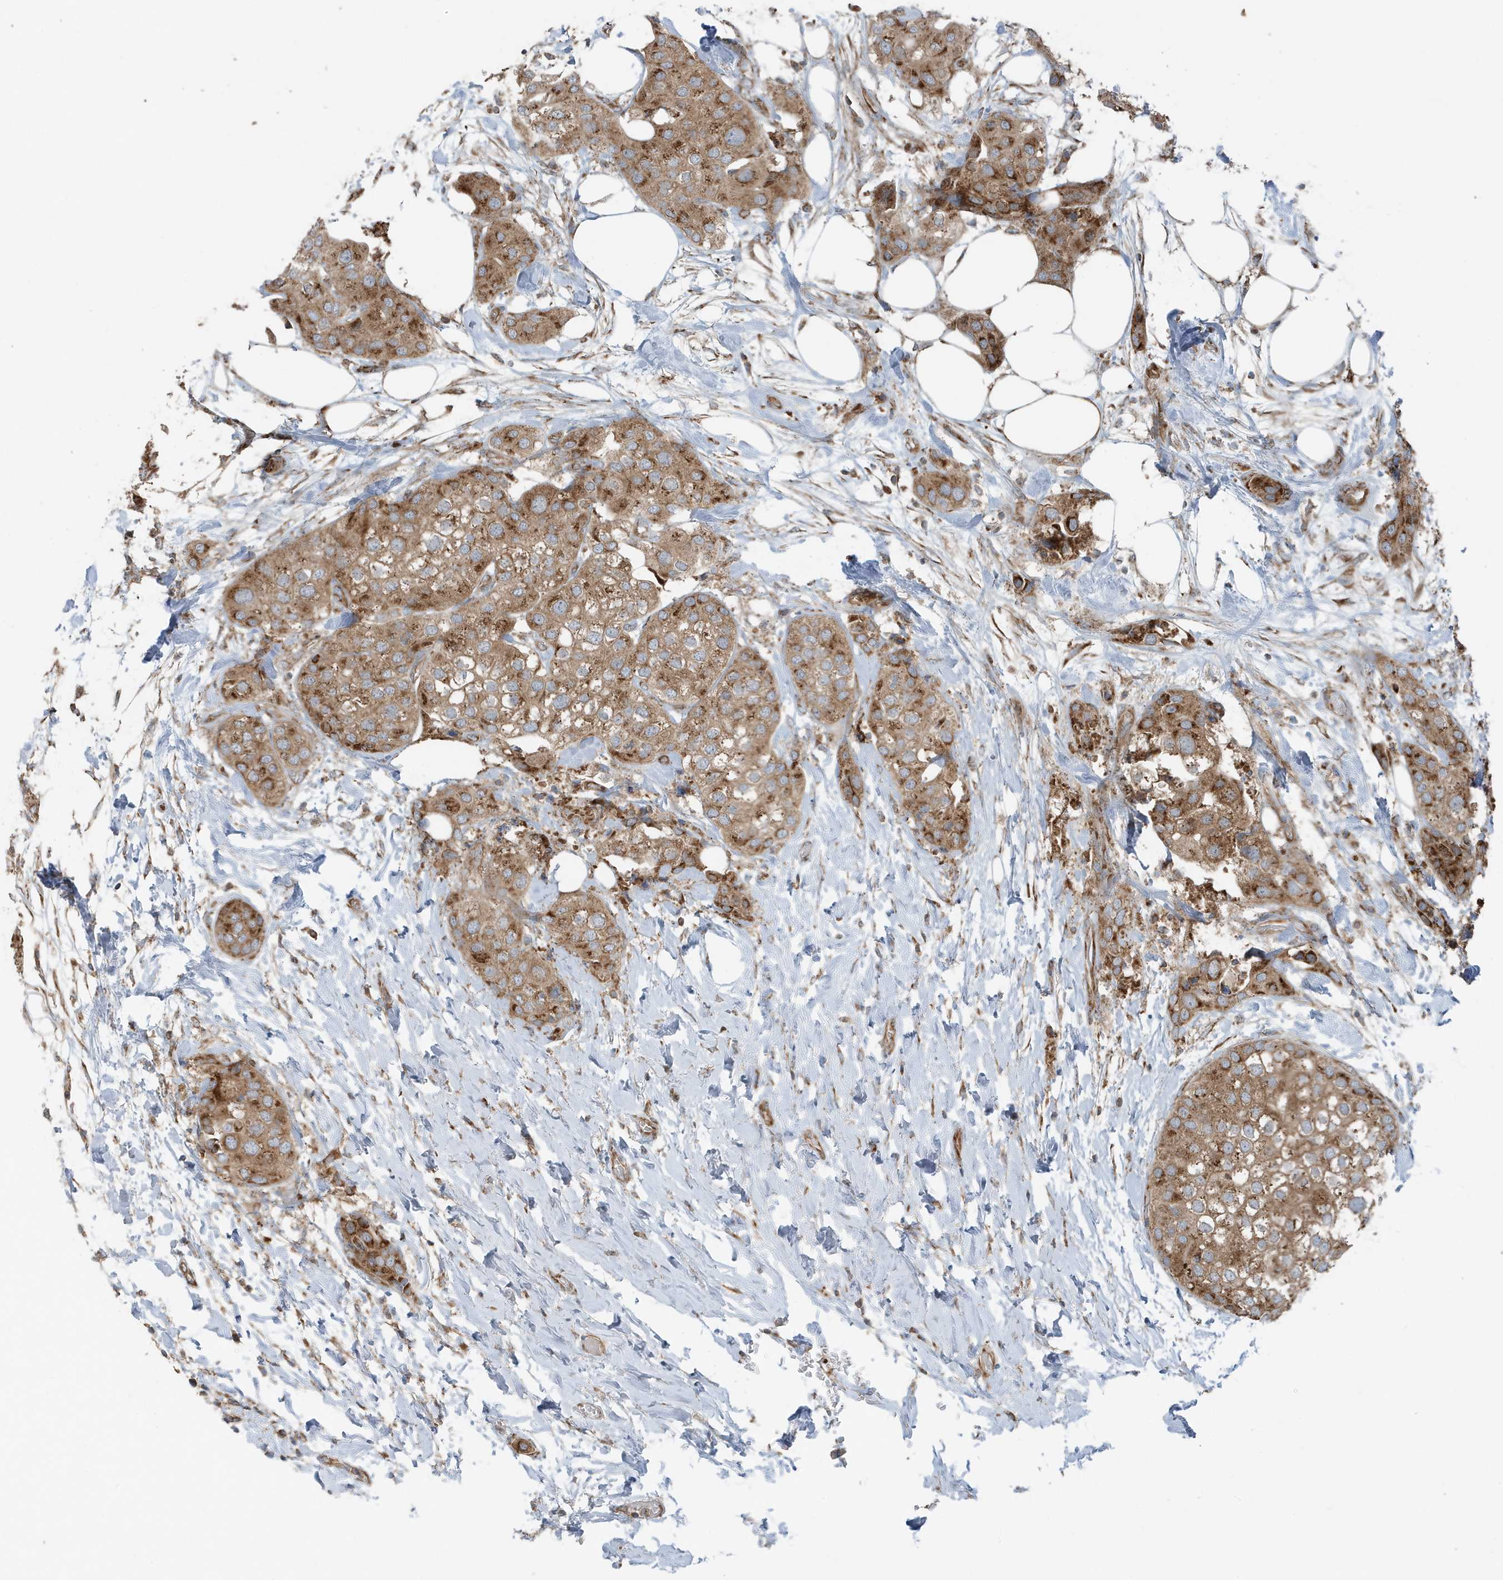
{"staining": {"intensity": "moderate", "quantity": ">75%", "location": "cytoplasmic/membranous"}, "tissue": "urothelial cancer", "cell_type": "Tumor cells", "image_type": "cancer", "snomed": [{"axis": "morphology", "description": "Urothelial carcinoma, High grade"}, {"axis": "topography", "description": "Urinary bladder"}], "caption": "Approximately >75% of tumor cells in high-grade urothelial carcinoma exhibit moderate cytoplasmic/membranous protein expression as visualized by brown immunohistochemical staining.", "gene": "GOLGA4", "patient": {"sex": "male", "age": 64}}